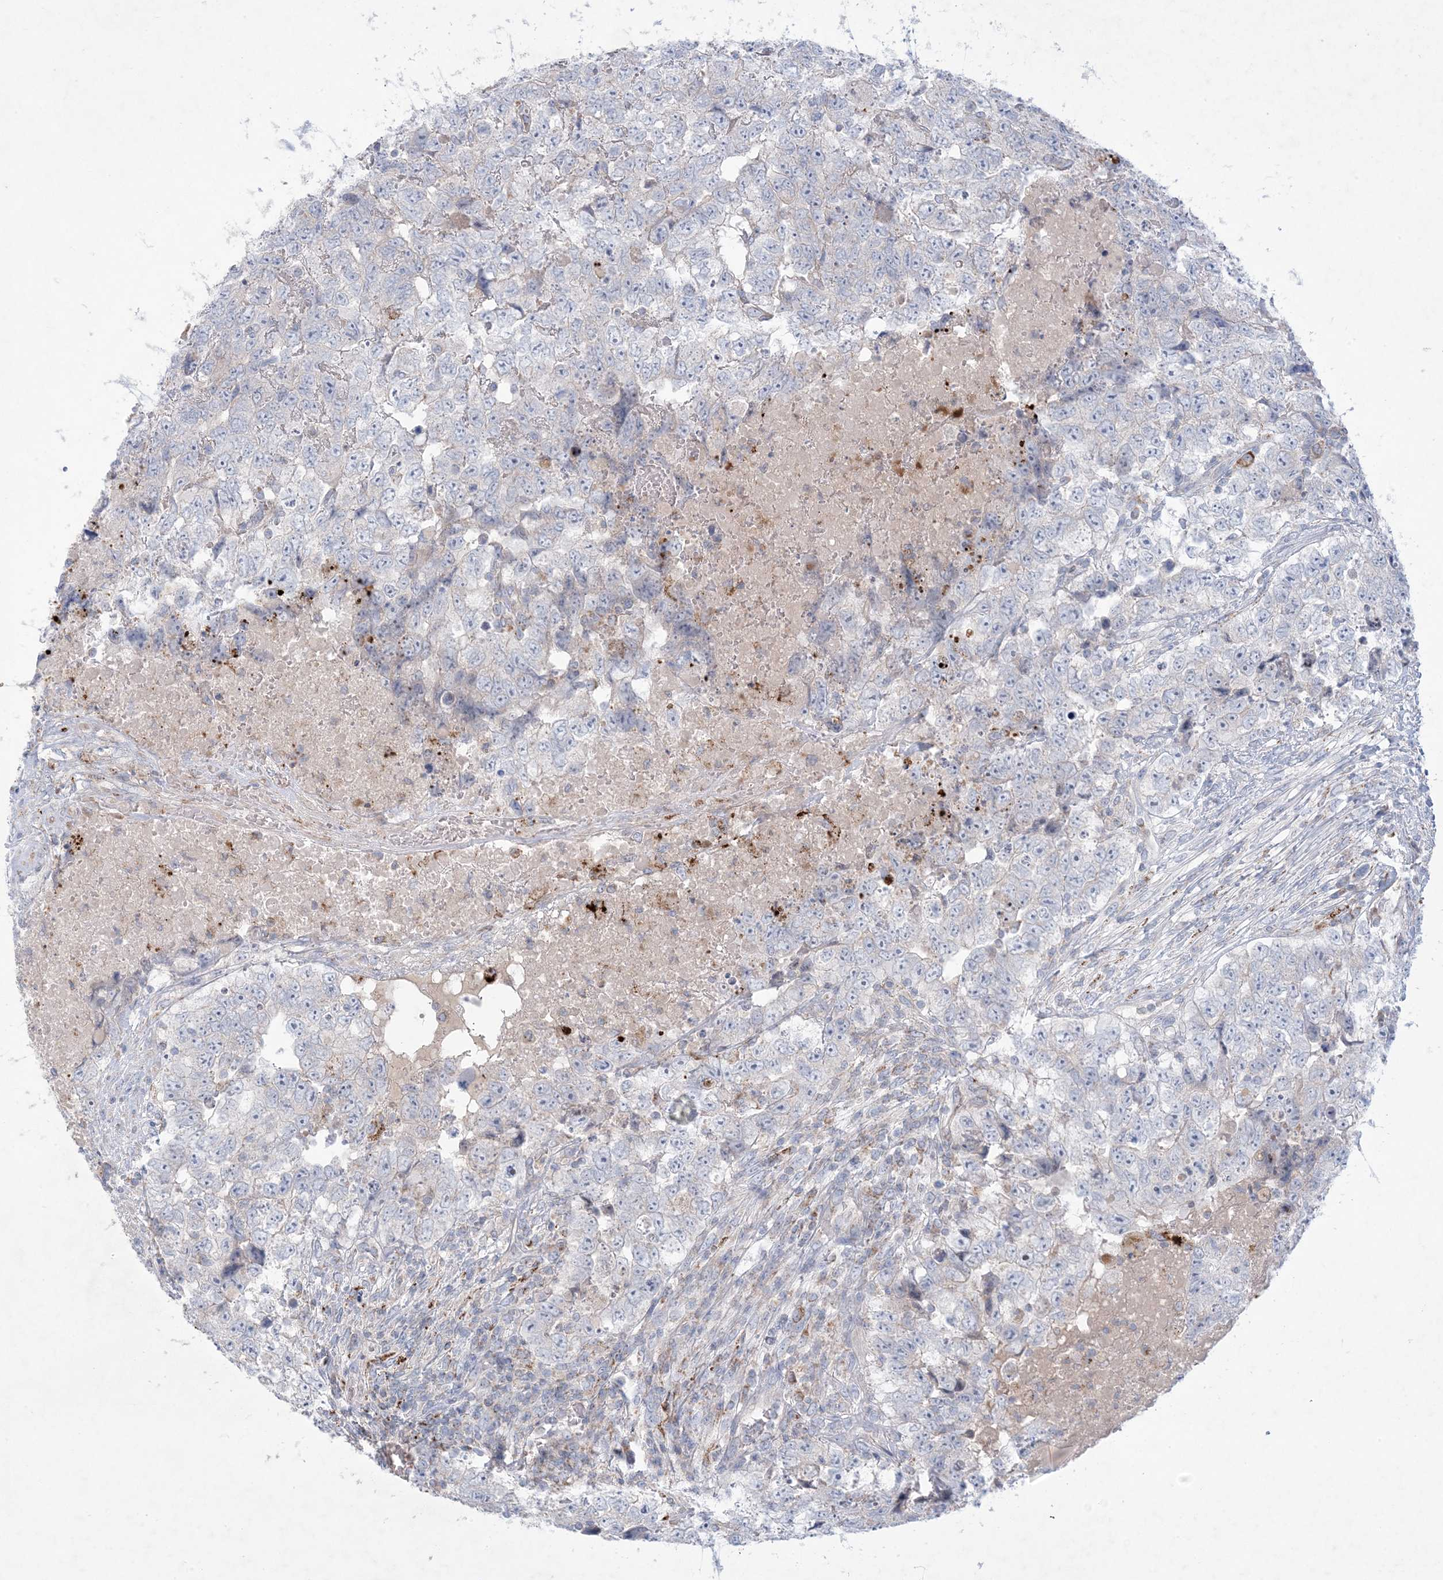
{"staining": {"intensity": "negative", "quantity": "none", "location": "none"}, "tissue": "testis cancer", "cell_type": "Tumor cells", "image_type": "cancer", "snomed": [{"axis": "morphology", "description": "Carcinoma, Embryonal, NOS"}, {"axis": "topography", "description": "Testis"}], "caption": "There is no significant expression in tumor cells of testis cancer (embryonal carcinoma). (DAB (3,3'-diaminobenzidine) immunohistochemistry with hematoxylin counter stain).", "gene": "KCTD6", "patient": {"sex": "male", "age": 37}}